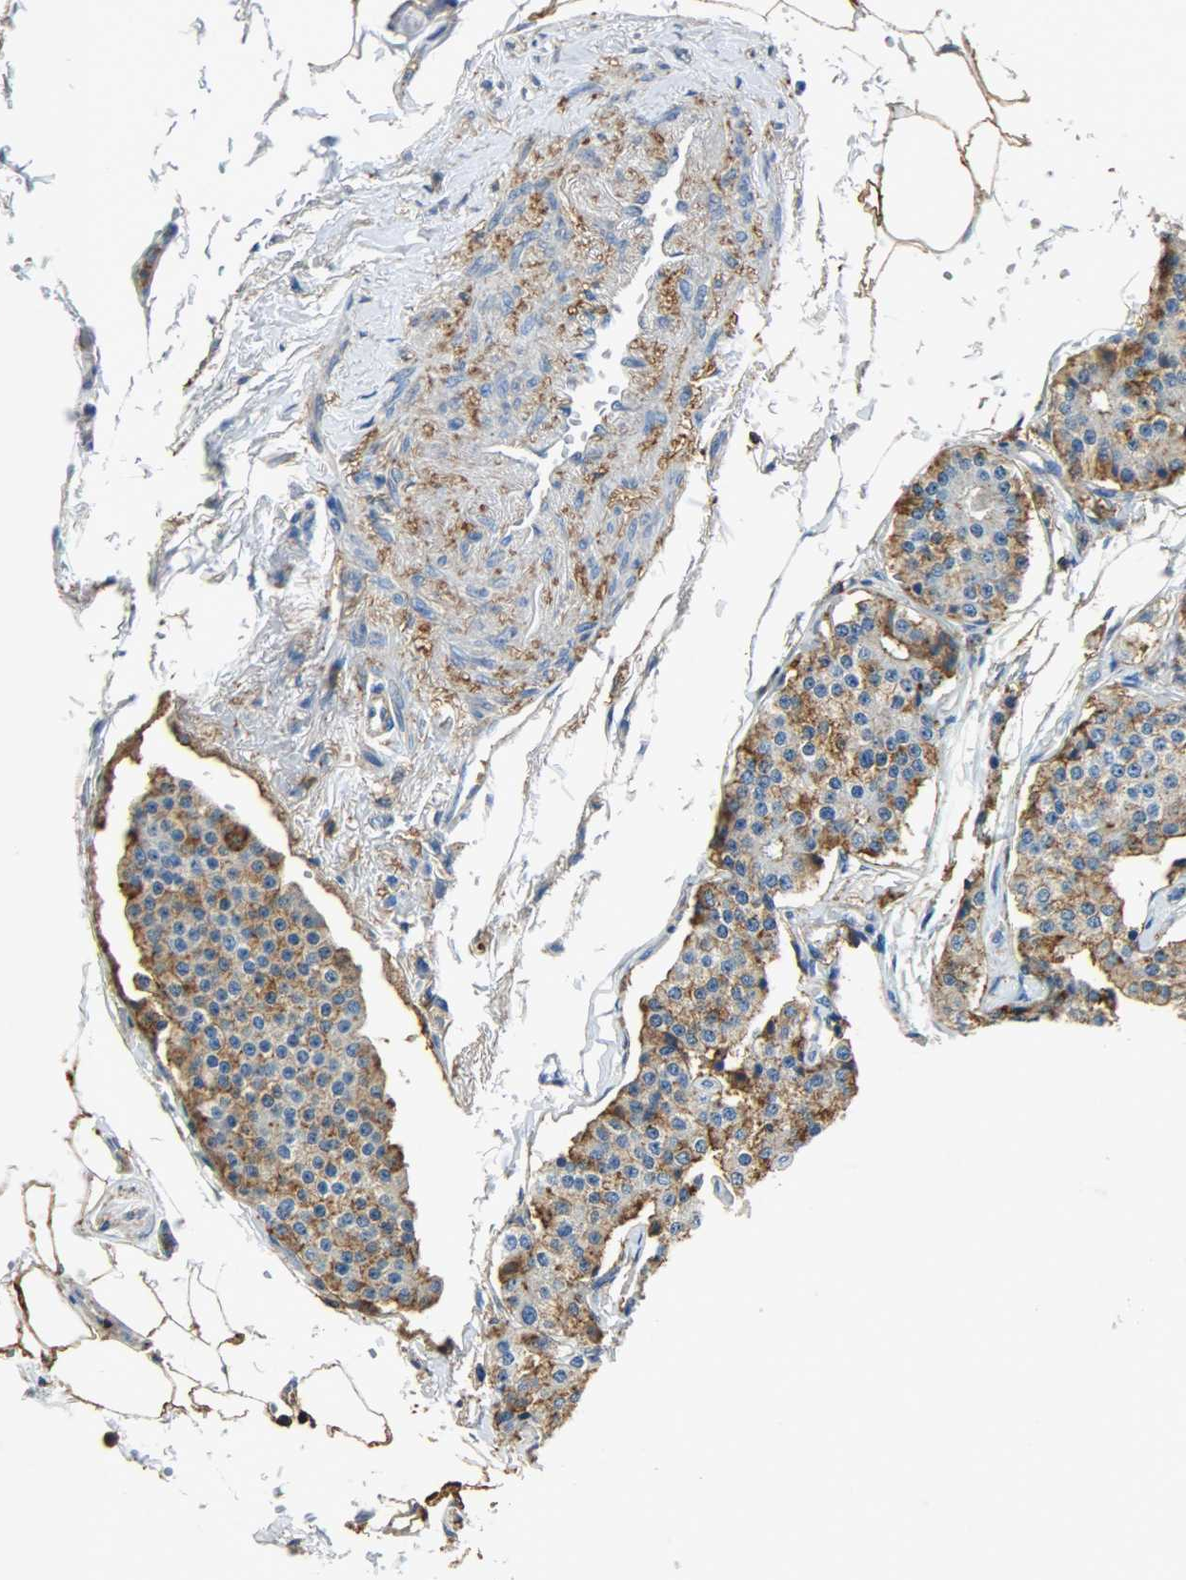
{"staining": {"intensity": "moderate", "quantity": ">75%", "location": "cytoplasmic/membranous"}, "tissue": "carcinoid", "cell_type": "Tumor cells", "image_type": "cancer", "snomed": [{"axis": "morphology", "description": "Carcinoid, malignant, NOS"}, {"axis": "topography", "description": "Colon"}], "caption": "A photomicrograph of carcinoid stained for a protein demonstrates moderate cytoplasmic/membranous brown staining in tumor cells.", "gene": "ANXA6", "patient": {"sex": "female", "age": 61}}